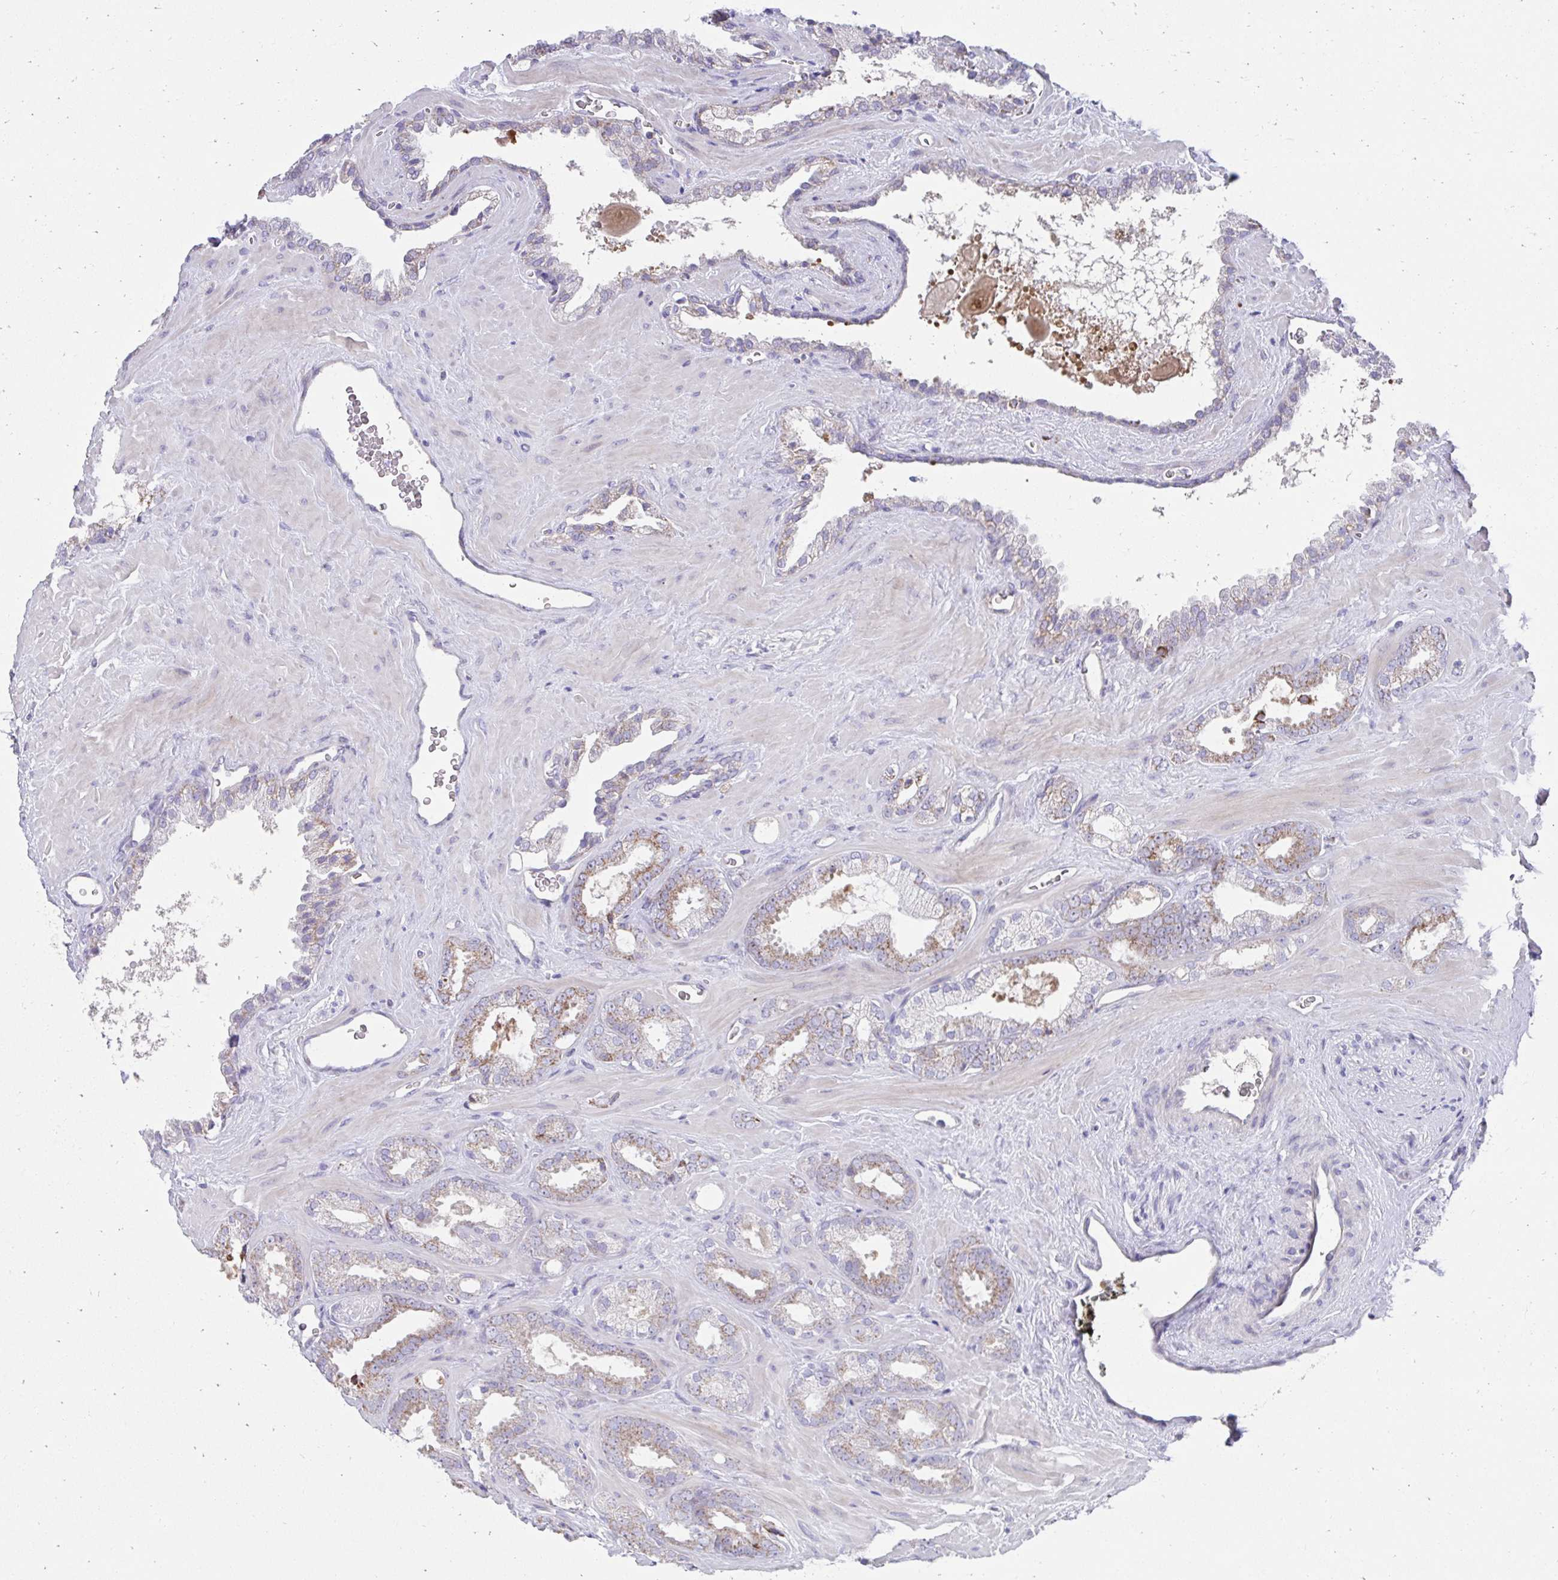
{"staining": {"intensity": "weak", "quantity": "25%-75%", "location": "cytoplasmic/membranous"}, "tissue": "prostate cancer", "cell_type": "Tumor cells", "image_type": "cancer", "snomed": [{"axis": "morphology", "description": "Adenocarcinoma, Low grade"}, {"axis": "topography", "description": "Prostate"}], "caption": "Approximately 25%-75% of tumor cells in human prostate low-grade adenocarcinoma reveal weak cytoplasmic/membranous protein staining as visualized by brown immunohistochemical staining.", "gene": "PRRG3", "patient": {"sex": "male", "age": 62}}